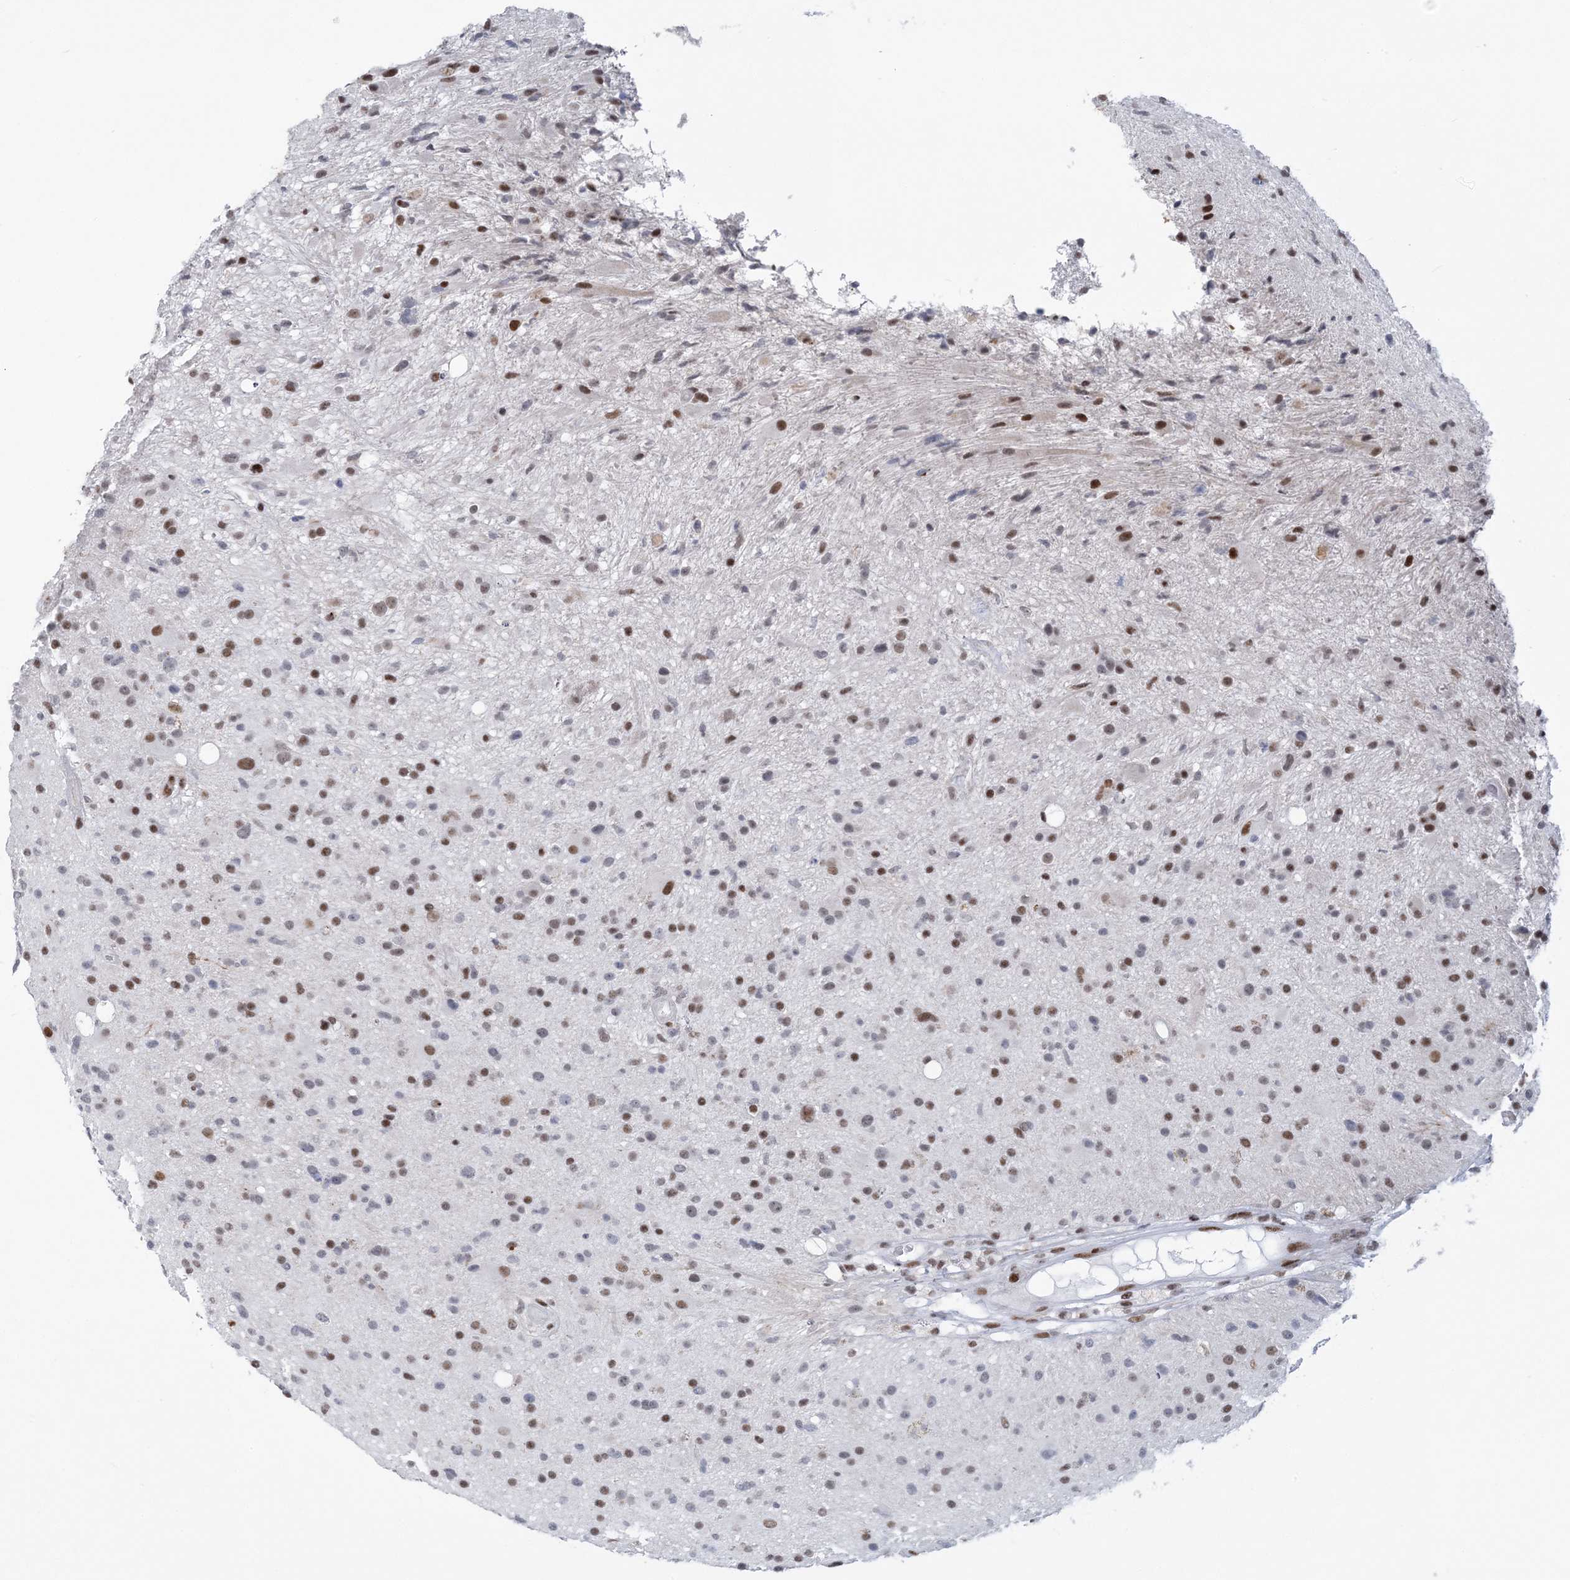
{"staining": {"intensity": "moderate", "quantity": "25%-75%", "location": "nuclear"}, "tissue": "glioma", "cell_type": "Tumor cells", "image_type": "cancer", "snomed": [{"axis": "morphology", "description": "Glioma, malignant, High grade"}, {"axis": "topography", "description": "Brain"}], "caption": "This is an image of immunohistochemistry staining of malignant glioma (high-grade), which shows moderate staining in the nuclear of tumor cells.", "gene": "ZBTB7A", "patient": {"sex": "male", "age": 33}}